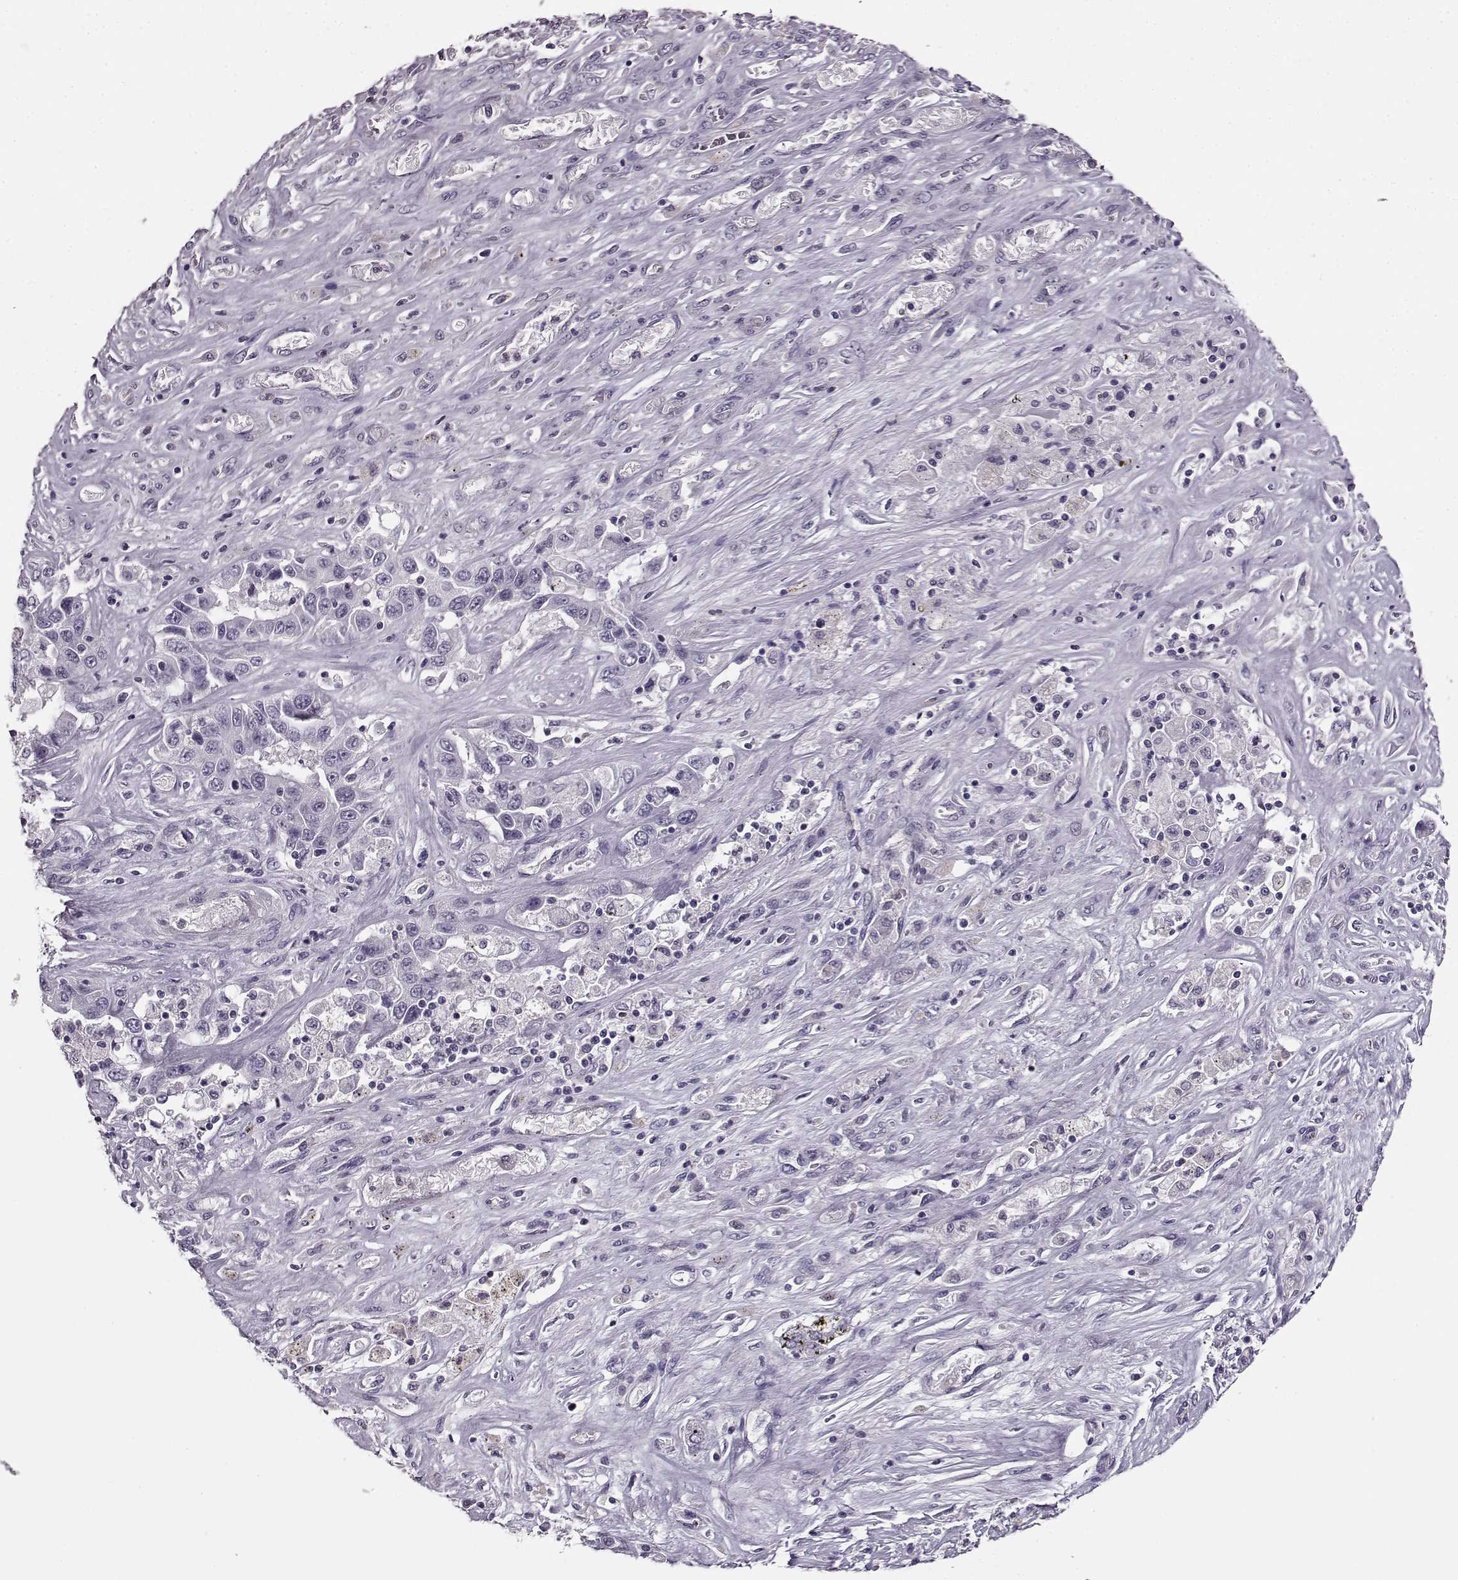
{"staining": {"intensity": "negative", "quantity": "none", "location": "none"}, "tissue": "liver cancer", "cell_type": "Tumor cells", "image_type": "cancer", "snomed": [{"axis": "morphology", "description": "Cholangiocarcinoma"}, {"axis": "topography", "description": "Liver"}], "caption": "This is a image of IHC staining of liver cancer (cholangiocarcinoma), which shows no staining in tumor cells. (Immunohistochemistry, brightfield microscopy, high magnification).", "gene": "RP1L1", "patient": {"sex": "female", "age": 52}}